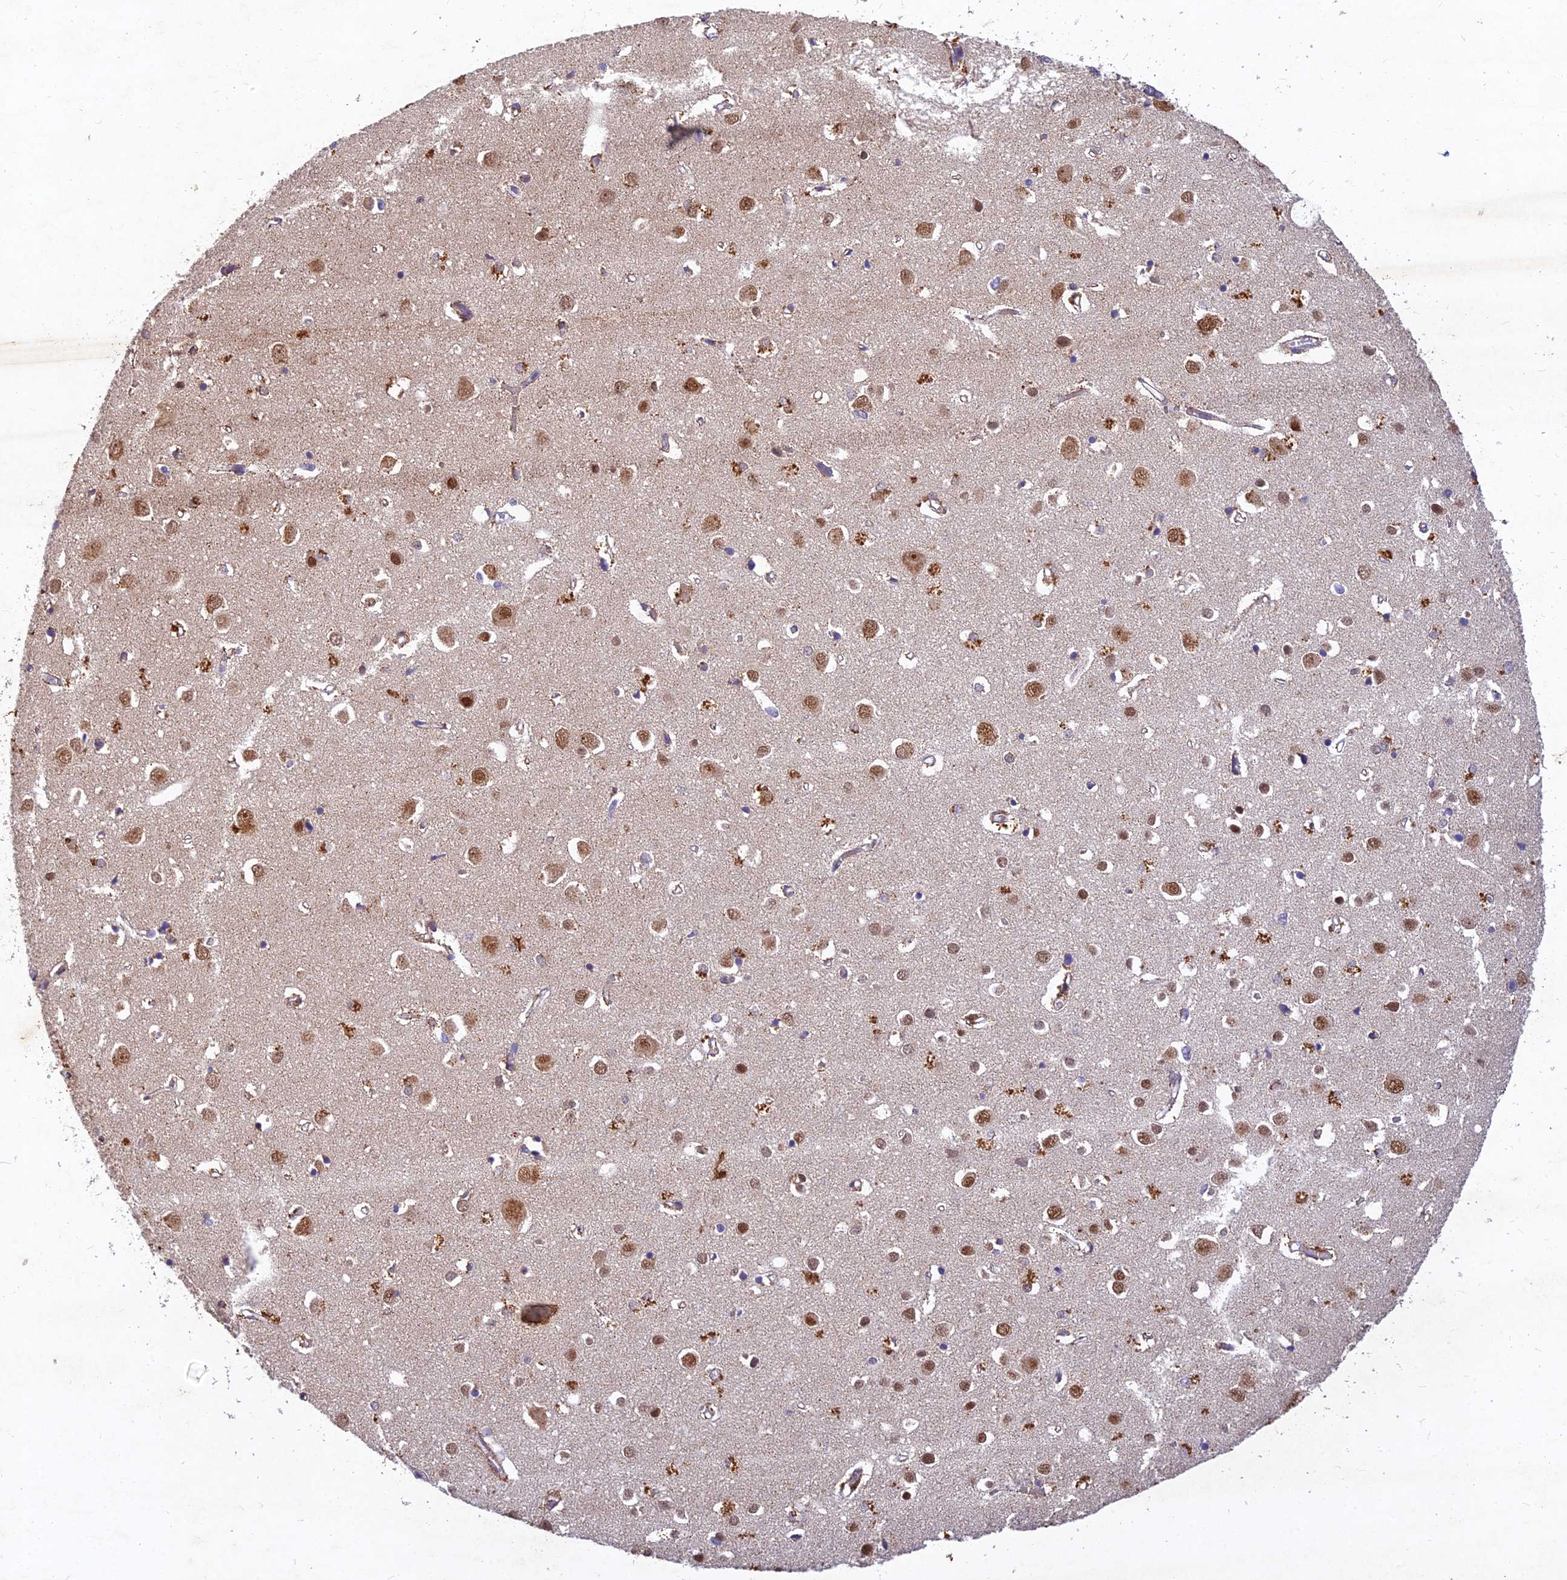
{"staining": {"intensity": "negative", "quantity": "none", "location": "none"}, "tissue": "cerebral cortex", "cell_type": "Endothelial cells", "image_type": "normal", "snomed": [{"axis": "morphology", "description": "Normal tissue, NOS"}, {"axis": "topography", "description": "Cerebral cortex"}], "caption": "The image displays no staining of endothelial cells in benign cerebral cortex. (DAB (3,3'-diaminobenzidine) IHC, high magnification).", "gene": "RELCH", "patient": {"sex": "female", "age": 64}}